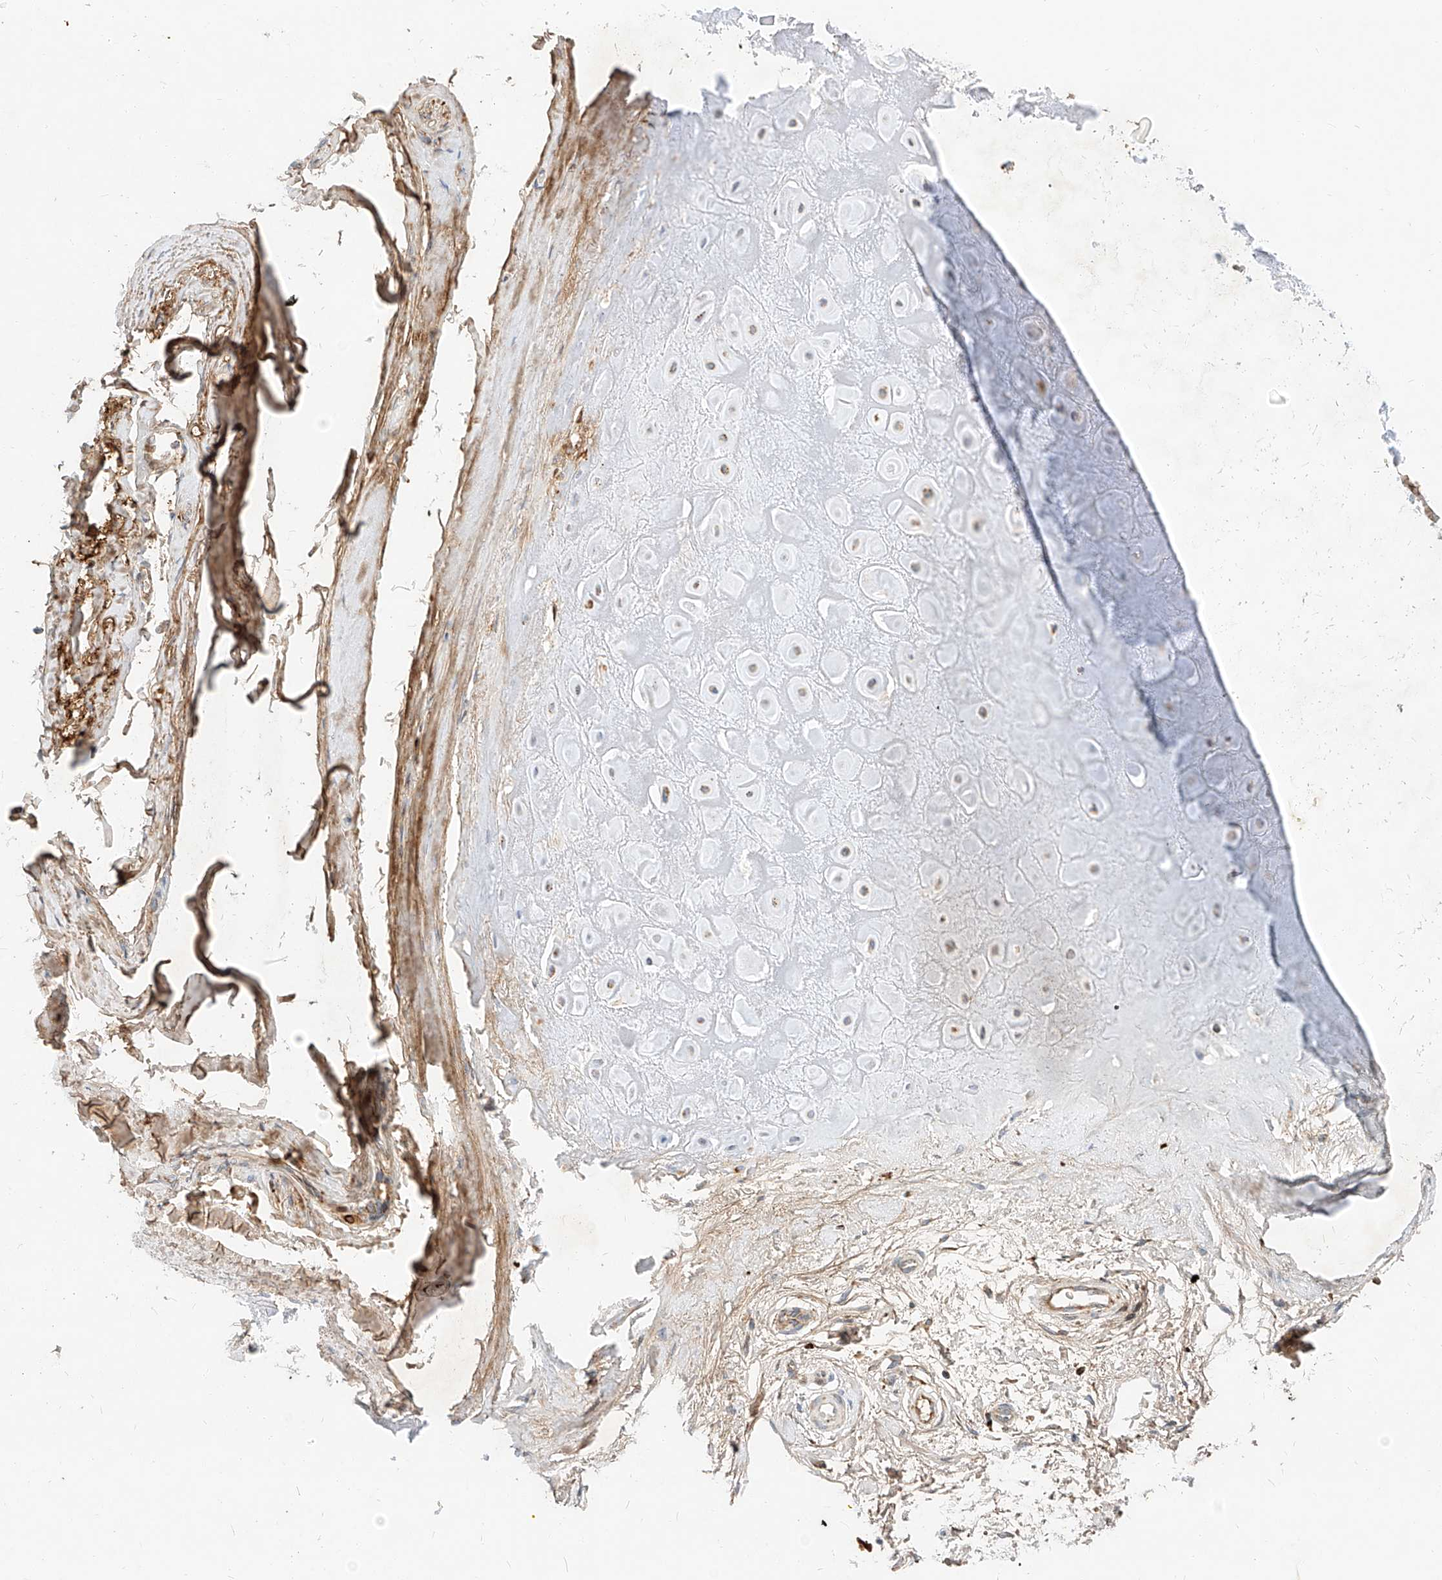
{"staining": {"intensity": "weak", "quantity": "25%-75%", "location": "cytoplasmic/membranous"}, "tissue": "adipose tissue", "cell_type": "Adipocytes", "image_type": "normal", "snomed": [{"axis": "morphology", "description": "Normal tissue, NOS"}, {"axis": "morphology", "description": "Basal cell carcinoma"}, {"axis": "topography", "description": "Skin"}], "caption": "Human adipose tissue stained for a protein (brown) shows weak cytoplasmic/membranous positive positivity in about 25%-75% of adipocytes.", "gene": "OSGEPL1", "patient": {"sex": "female", "age": 89}}